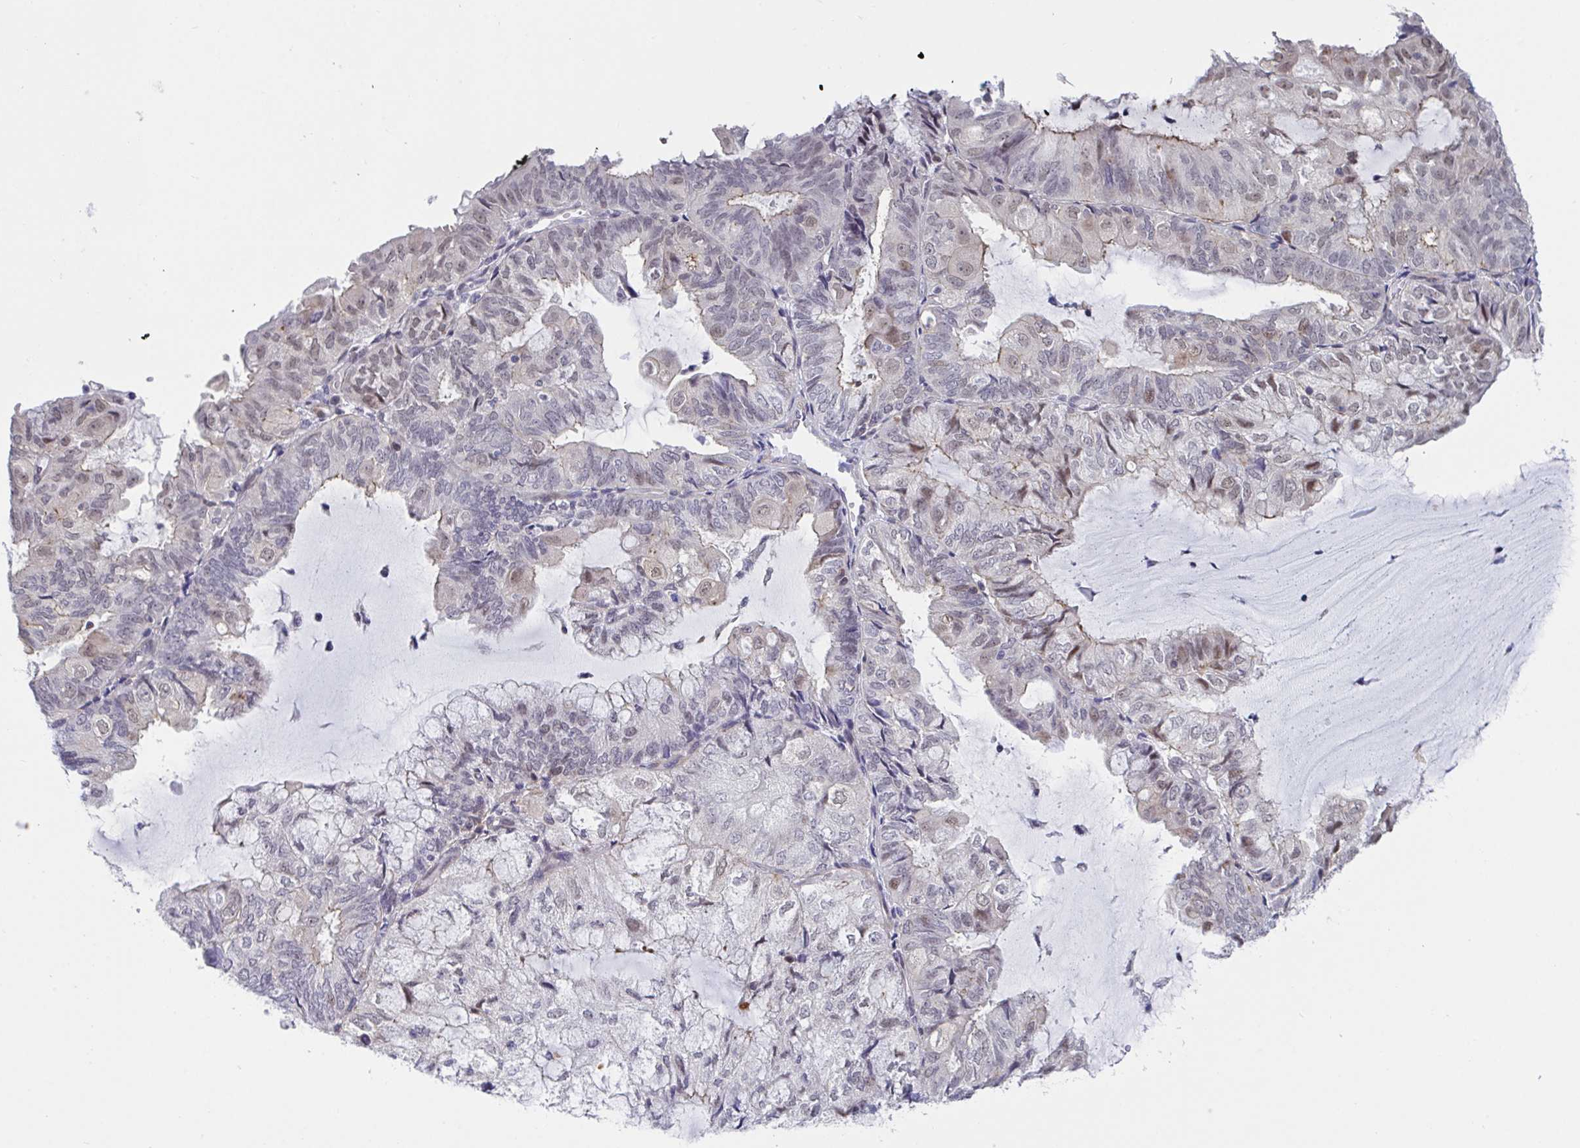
{"staining": {"intensity": "weak", "quantity": "<25%", "location": "nuclear"}, "tissue": "endometrial cancer", "cell_type": "Tumor cells", "image_type": "cancer", "snomed": [{"axis": "morphology", "description": "Adenocarcinoma, NOS"}, {"axis": "topography", "description": "Endometrium"}], "caption": "High power microscopy photomicrograph of an IHC histopathology image of adenocarcinoma (endometrial), revealing no significant expression in tumor cells.", "gene": "WDR72", "patient": {"sex": "female", "age": 81}}